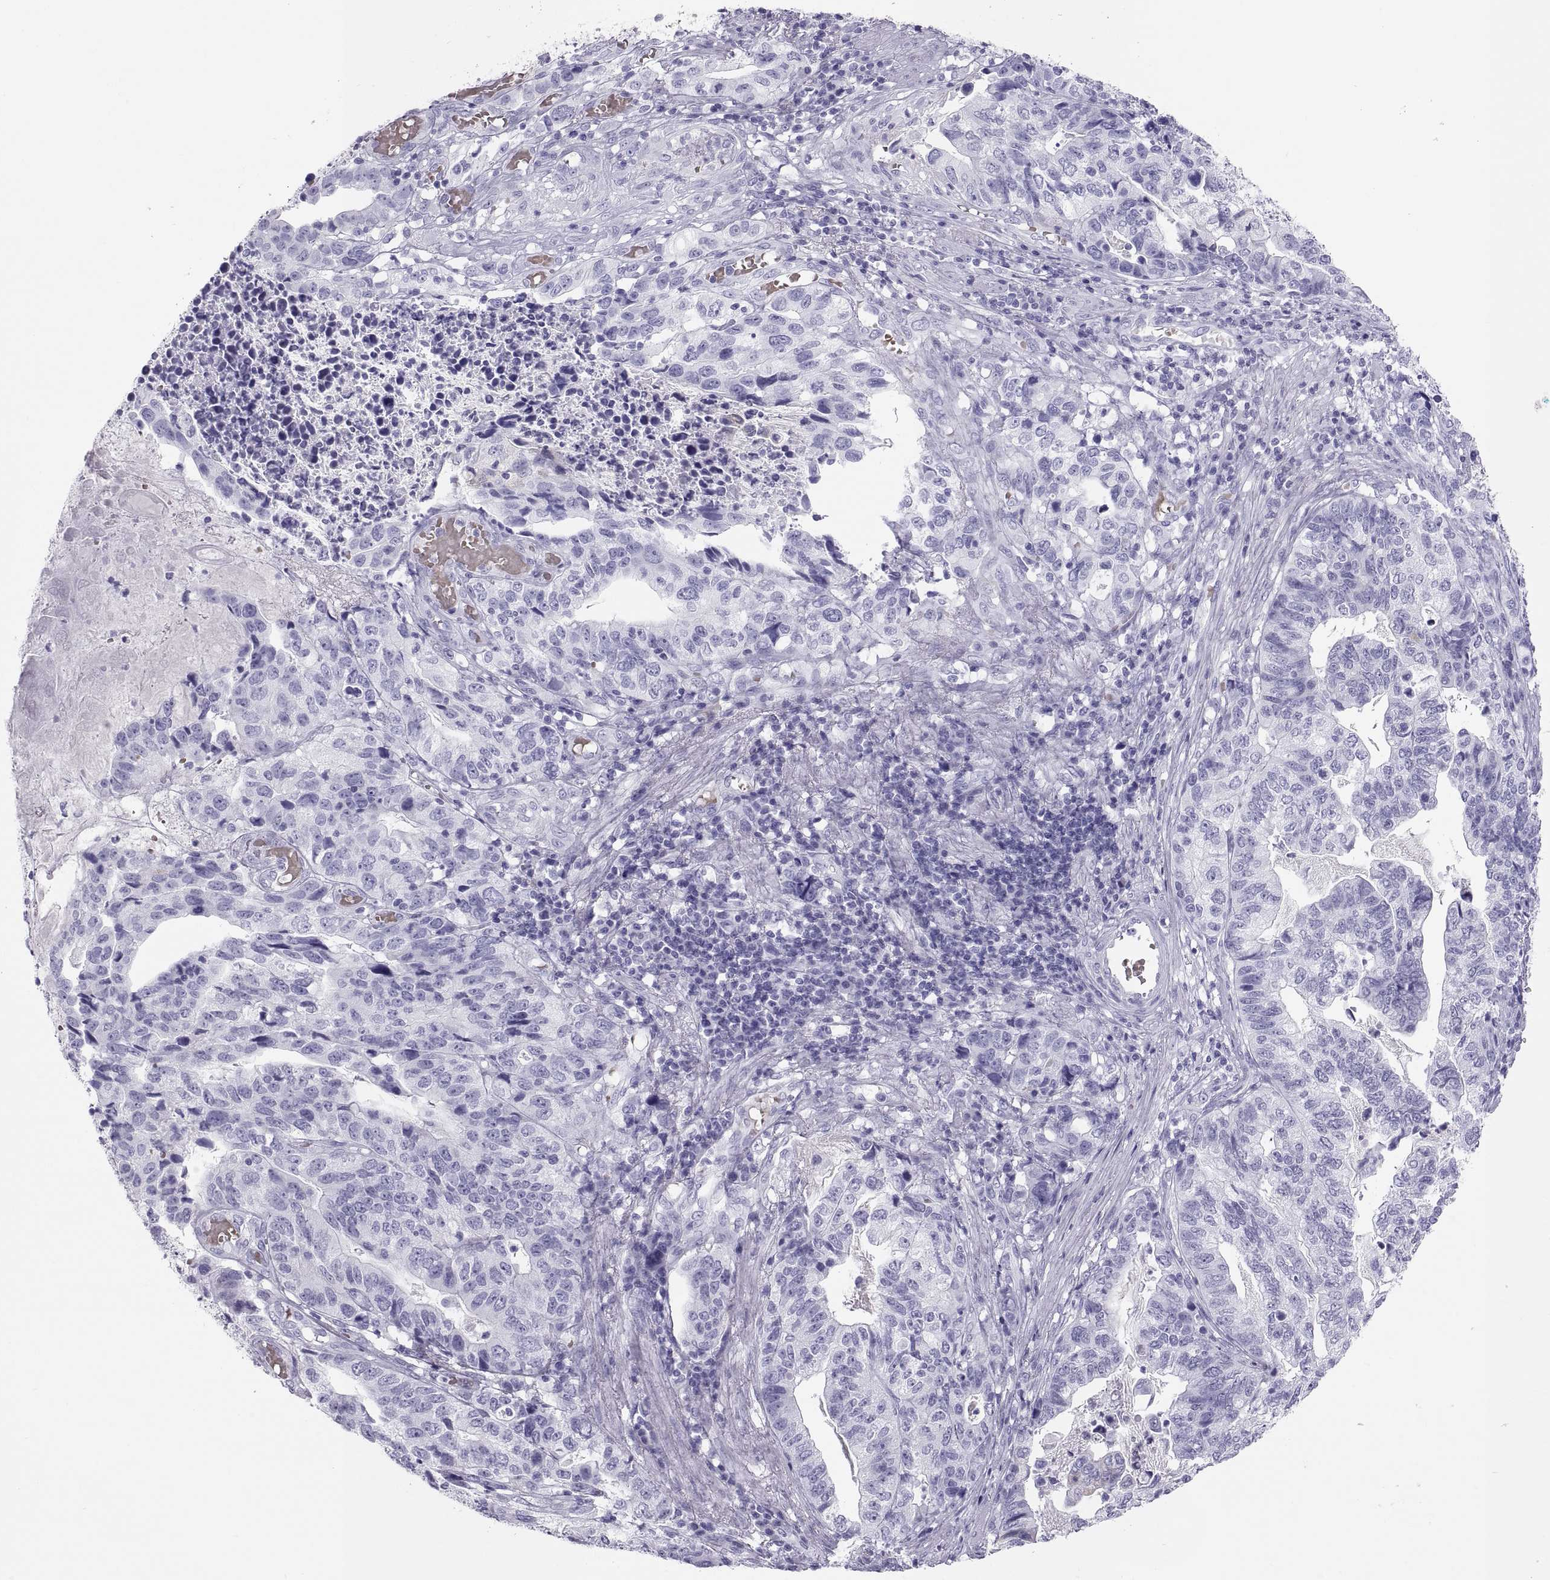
{"staining": {"intensity": "negative", "quantity": "none", "location": "none"}, "tissue": "stomach cancer", "cell_type": "Tumor cells", "image_type": "cancer", "snomed": [{"axis": "morphology", "description": "Adenocarcinoma, NOS"}, {"axis": "topography", "description": "Stomach, upper"}], "caption": "Immunohistochemistry of stomach cancer (adenocarcinoma) shows no expression in tumor cells.", "gene": "SEMG1", "patient": {"sex": "female", "age": 67}}